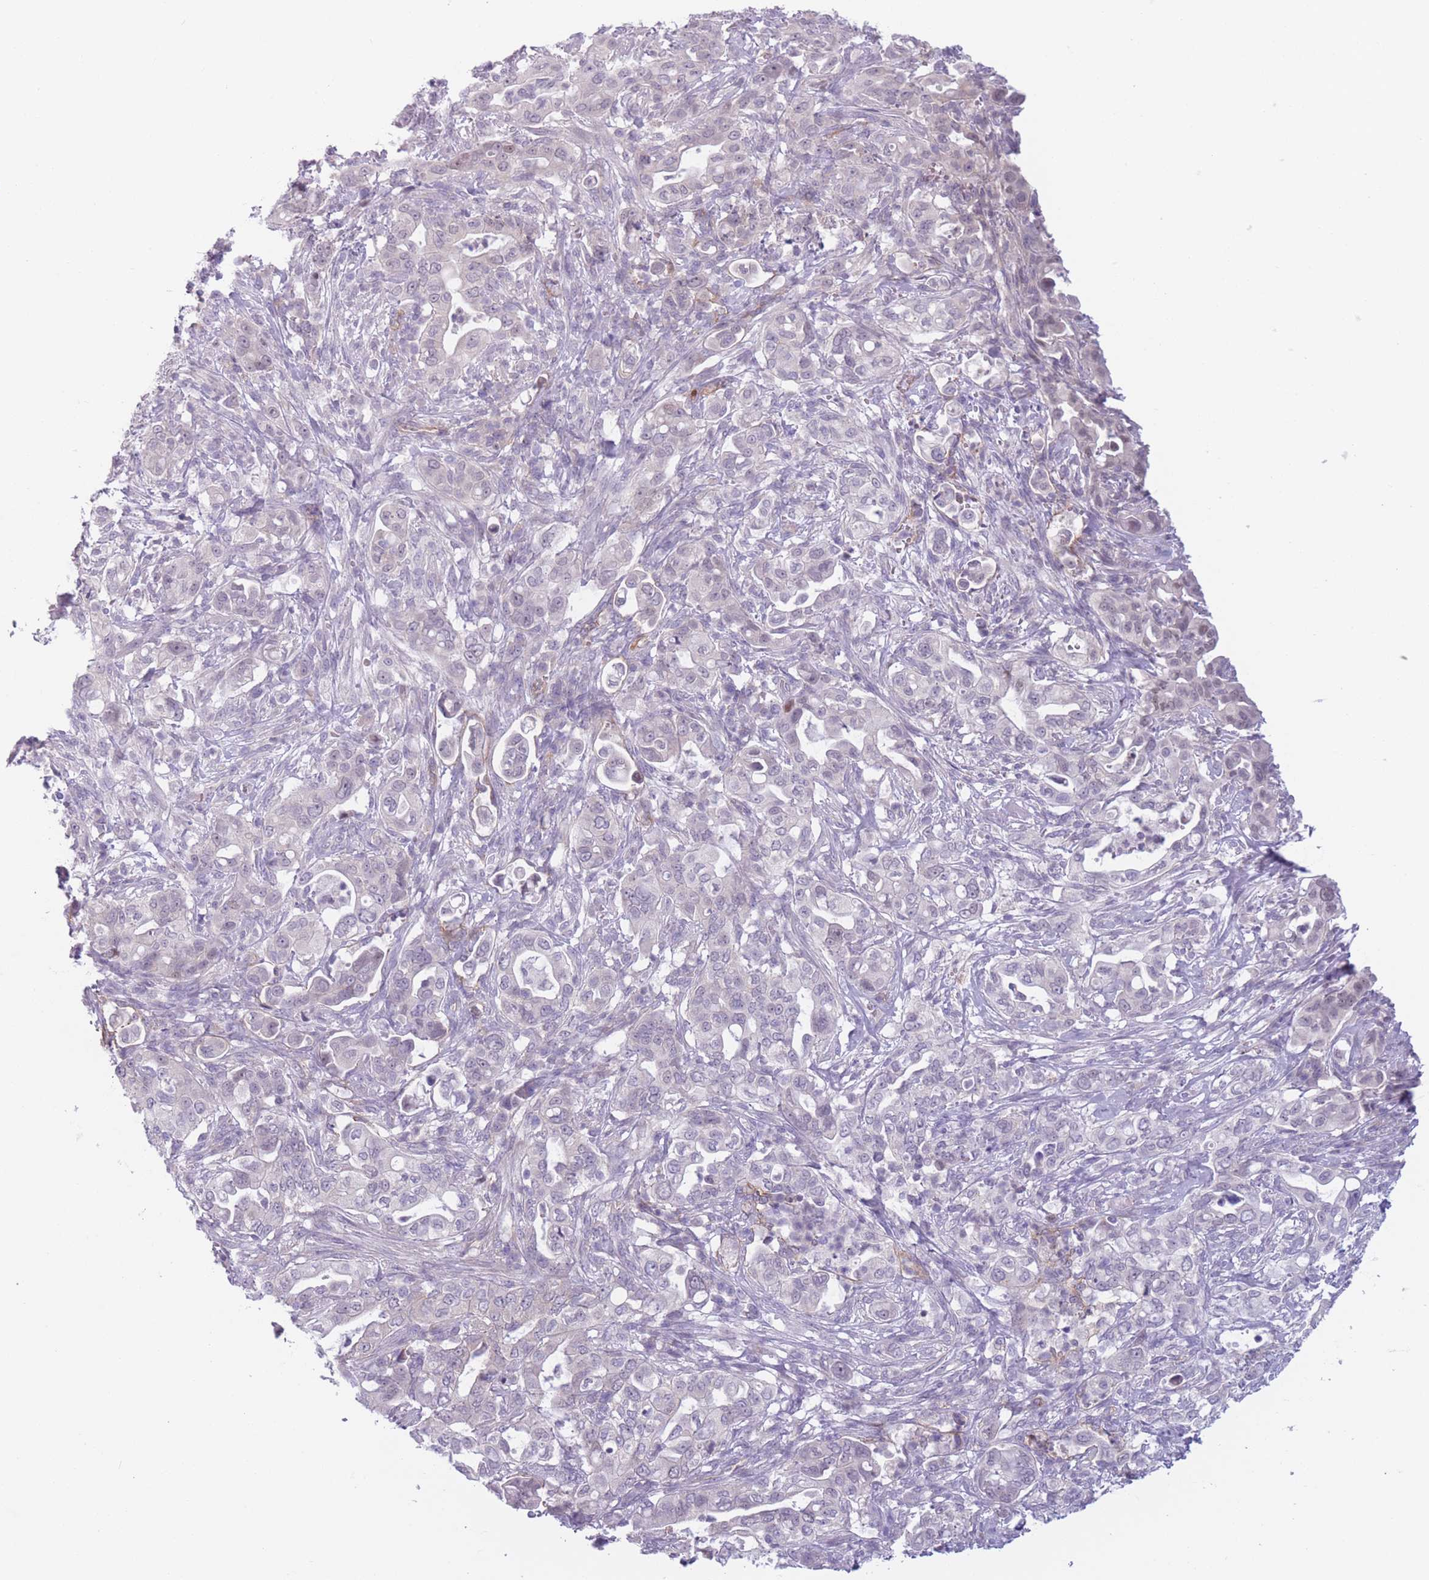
{"staining": {"intensity": "negative", "quantity": "none", "location": "none"}, "tissue": "pancreatic cancer", "cell_type": "Tumor cells", "image_type": "cancer", "snomed": [{"axis": "morphology", "description": "Normal tissue, NOS"}, {"axis": "morphology", "description": "Adenocarcinoma, NOS"}, {"axis": "topography", "description": "Lymph node"}, {"axis": "topography", "description": "Pancreas"}], "caption": "High power microscopy image of an IHC image of pancreatic cancer (adenocarcinoma), revealing no significant expression in tumor cells. (DAB immunohistochemistry (IHC) visualized using brightfield microscopy, high magnification).", "gene": "ZNF439", "patient": {"sex": "female", "age": 67}}